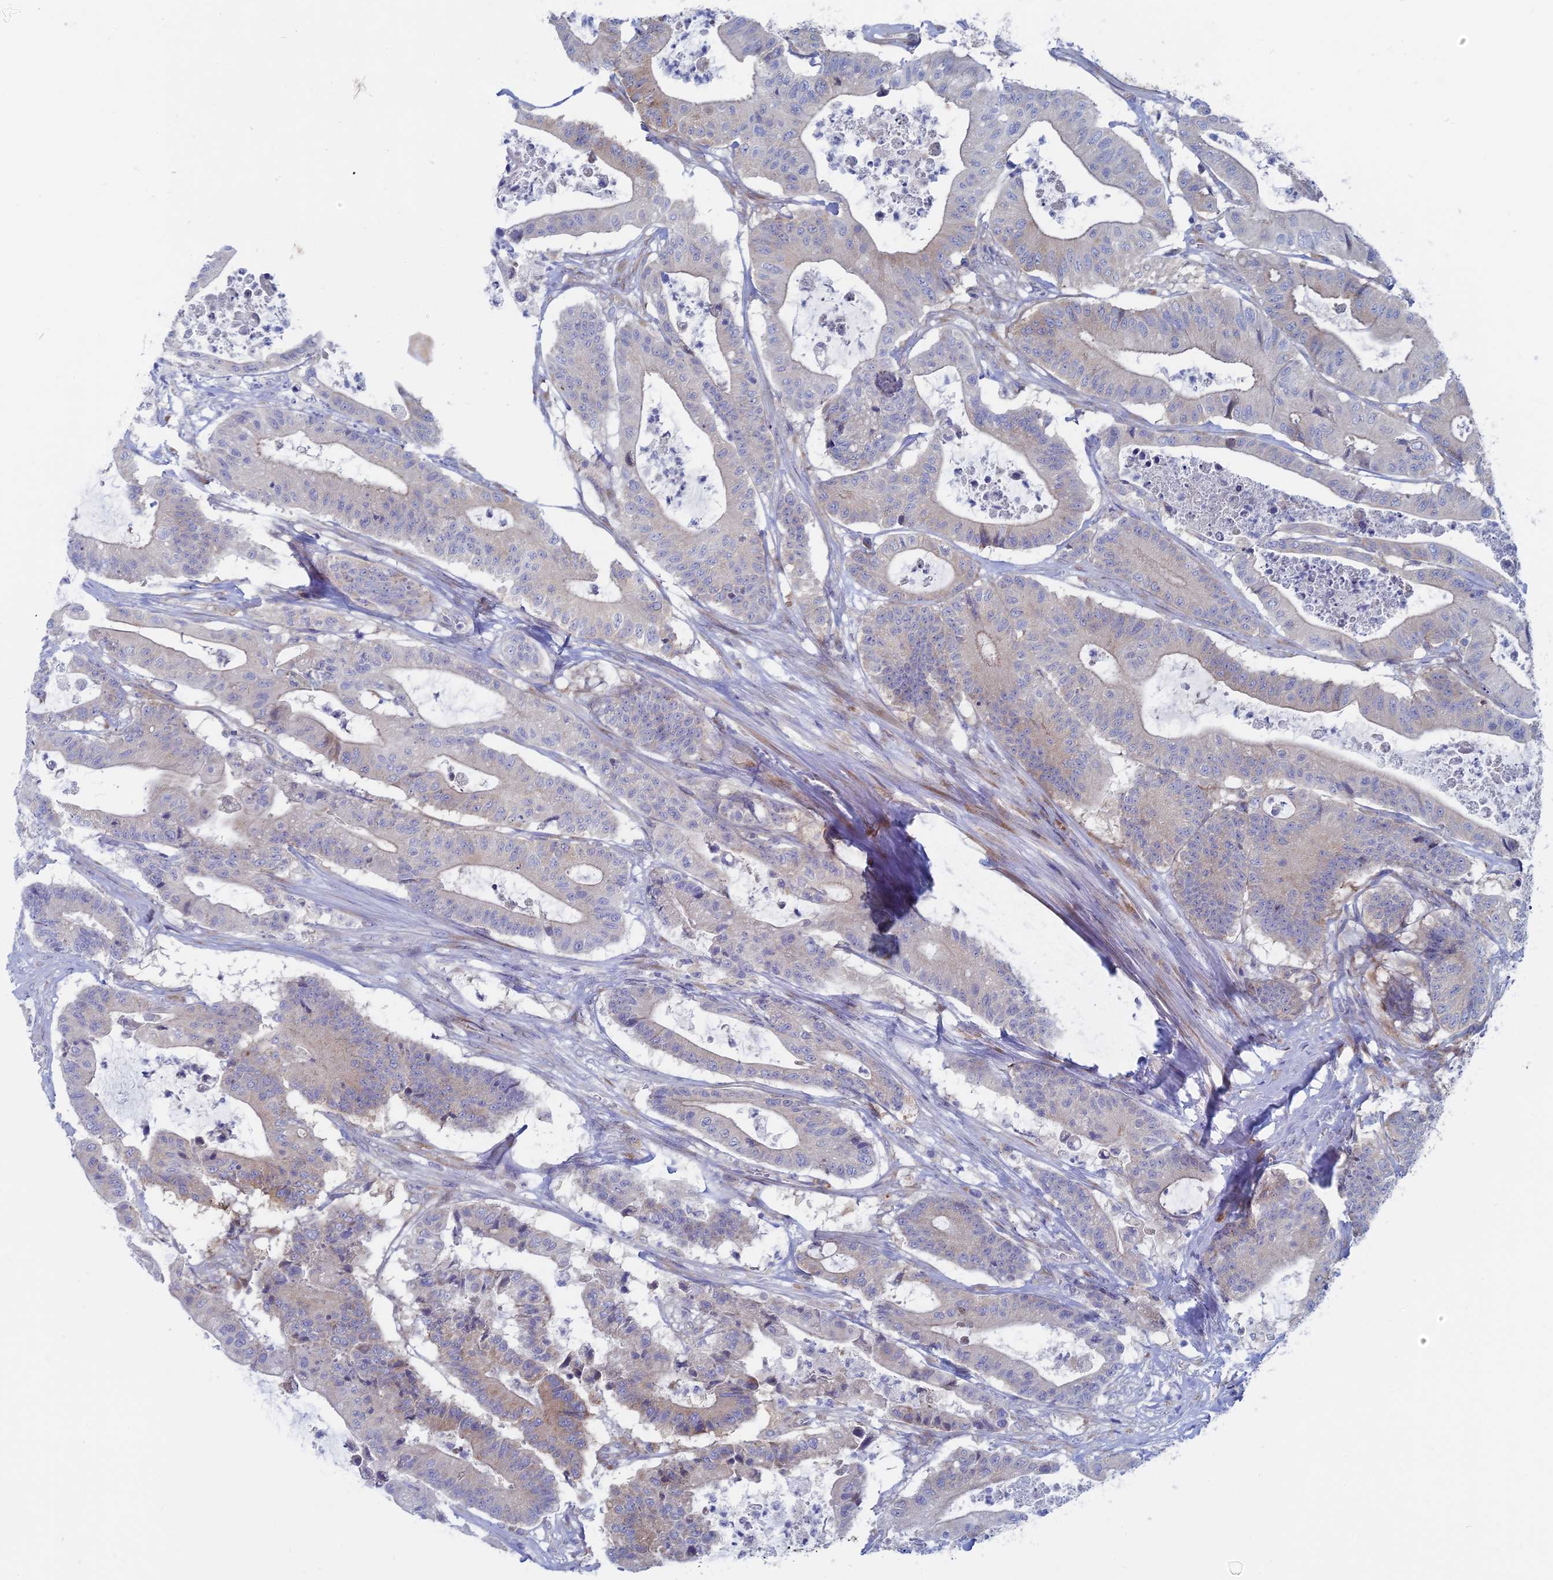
{"staining": {"intensity": "weak", "quantity": "<25%", "location": "cytoplasmic/membranous"}, "tissue": "colorectal cancer", "cell_type": "Tumor cells", "image_type": "cancer", "snomed": [{"axis": "morphology", "description": "Adenocarcinoma, NOS"}, {"axis": "topography", "description": "Colon"}], "caption": "A high-resolution image shows immunohistochemistry (IHC) staining of adenocarcinoma (colorectal), which displays no significant positivity in tumor cells. Brightfield microscopy of IHC stained with DAB (3,3'-diaminobenzidine) (brown) and hematoxylin (blue), captured at high magnification.", "gene": "TBC1D30", "patient": {"sex": "female", "age": 84}}